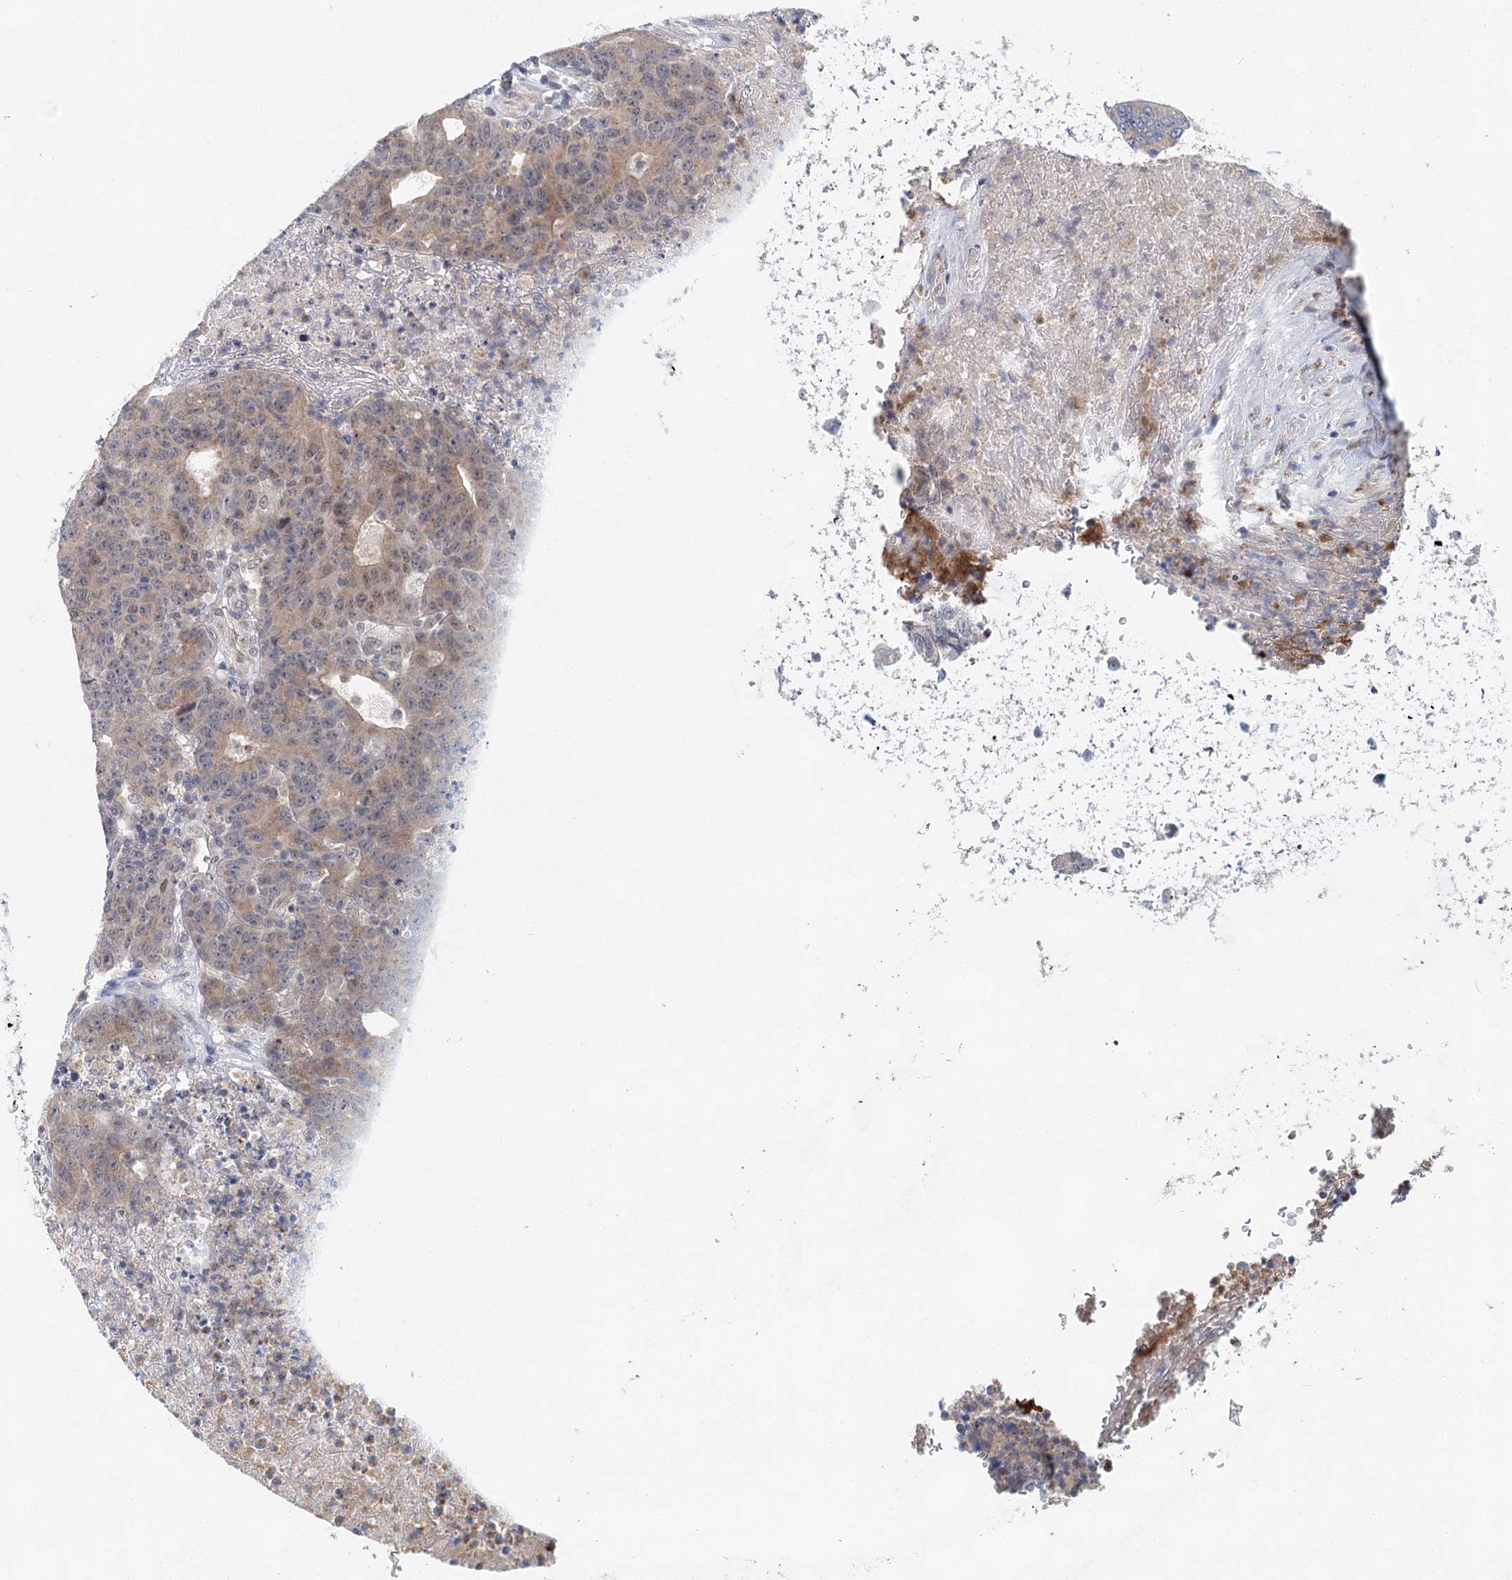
{"staining": {"intensity": "weak", "quantity": ">75%", "location": "cytoplasmic/membranous"}, "tissue": "colorectal cancer", "cell_type": "Tumor cells", "image_type": "cancer", "snomed": [{"axis": "morphology", "description": "Adenocarcinoma, NOS"}, {"axis": "topography", "description": "Colon"}], "caption": "Protein expression analysis of human adenocarcinoma (colorectal) reveals weak cytoplasmic/membranous expression in about >75% of tumor cells.", "gene": "BLTP1", "patient": {"sex": "female", "age": 75}}